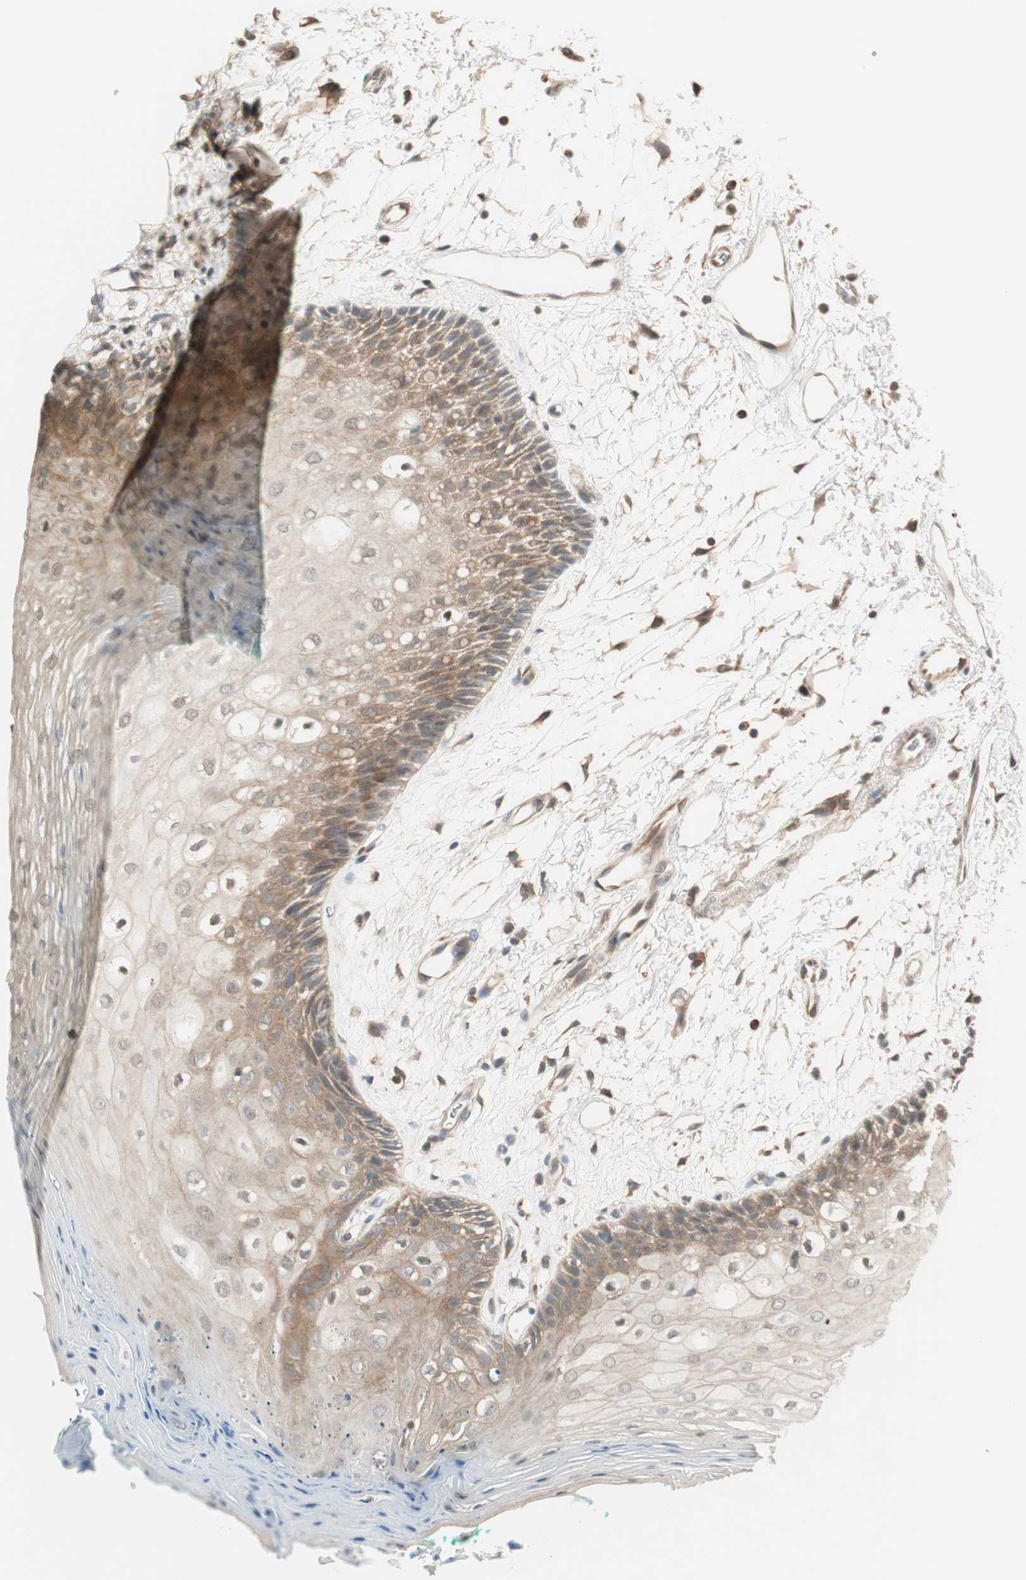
{"staining": {"intensity": "moderate", "quantity": "<25%", "location": "cytoplasmic/membranous"}, "tissue": "oral mucosa", "cell_type": "Squamous epithelial cells", "image_type": "normal", "snomed": [{"axis": "morphology", "description": "Normal tissue, NOS"}, {"axis": "topography", "description": "Skeletal muscle"}, {"axis": "topography", "description": "Oral tissue"}, {"axis": "topography", "description": "Peripheral nerve tissue"}], "caption": "A micrograph showing moderate cytoplasmic/membranous expression in approximately <25% of squamous epithelial cells in unremarkable oral mucosa, as visualized by brown immunohistochemical staining.", "gene": "PSMD8", "patient": {"sex": "female", "age": 84}}